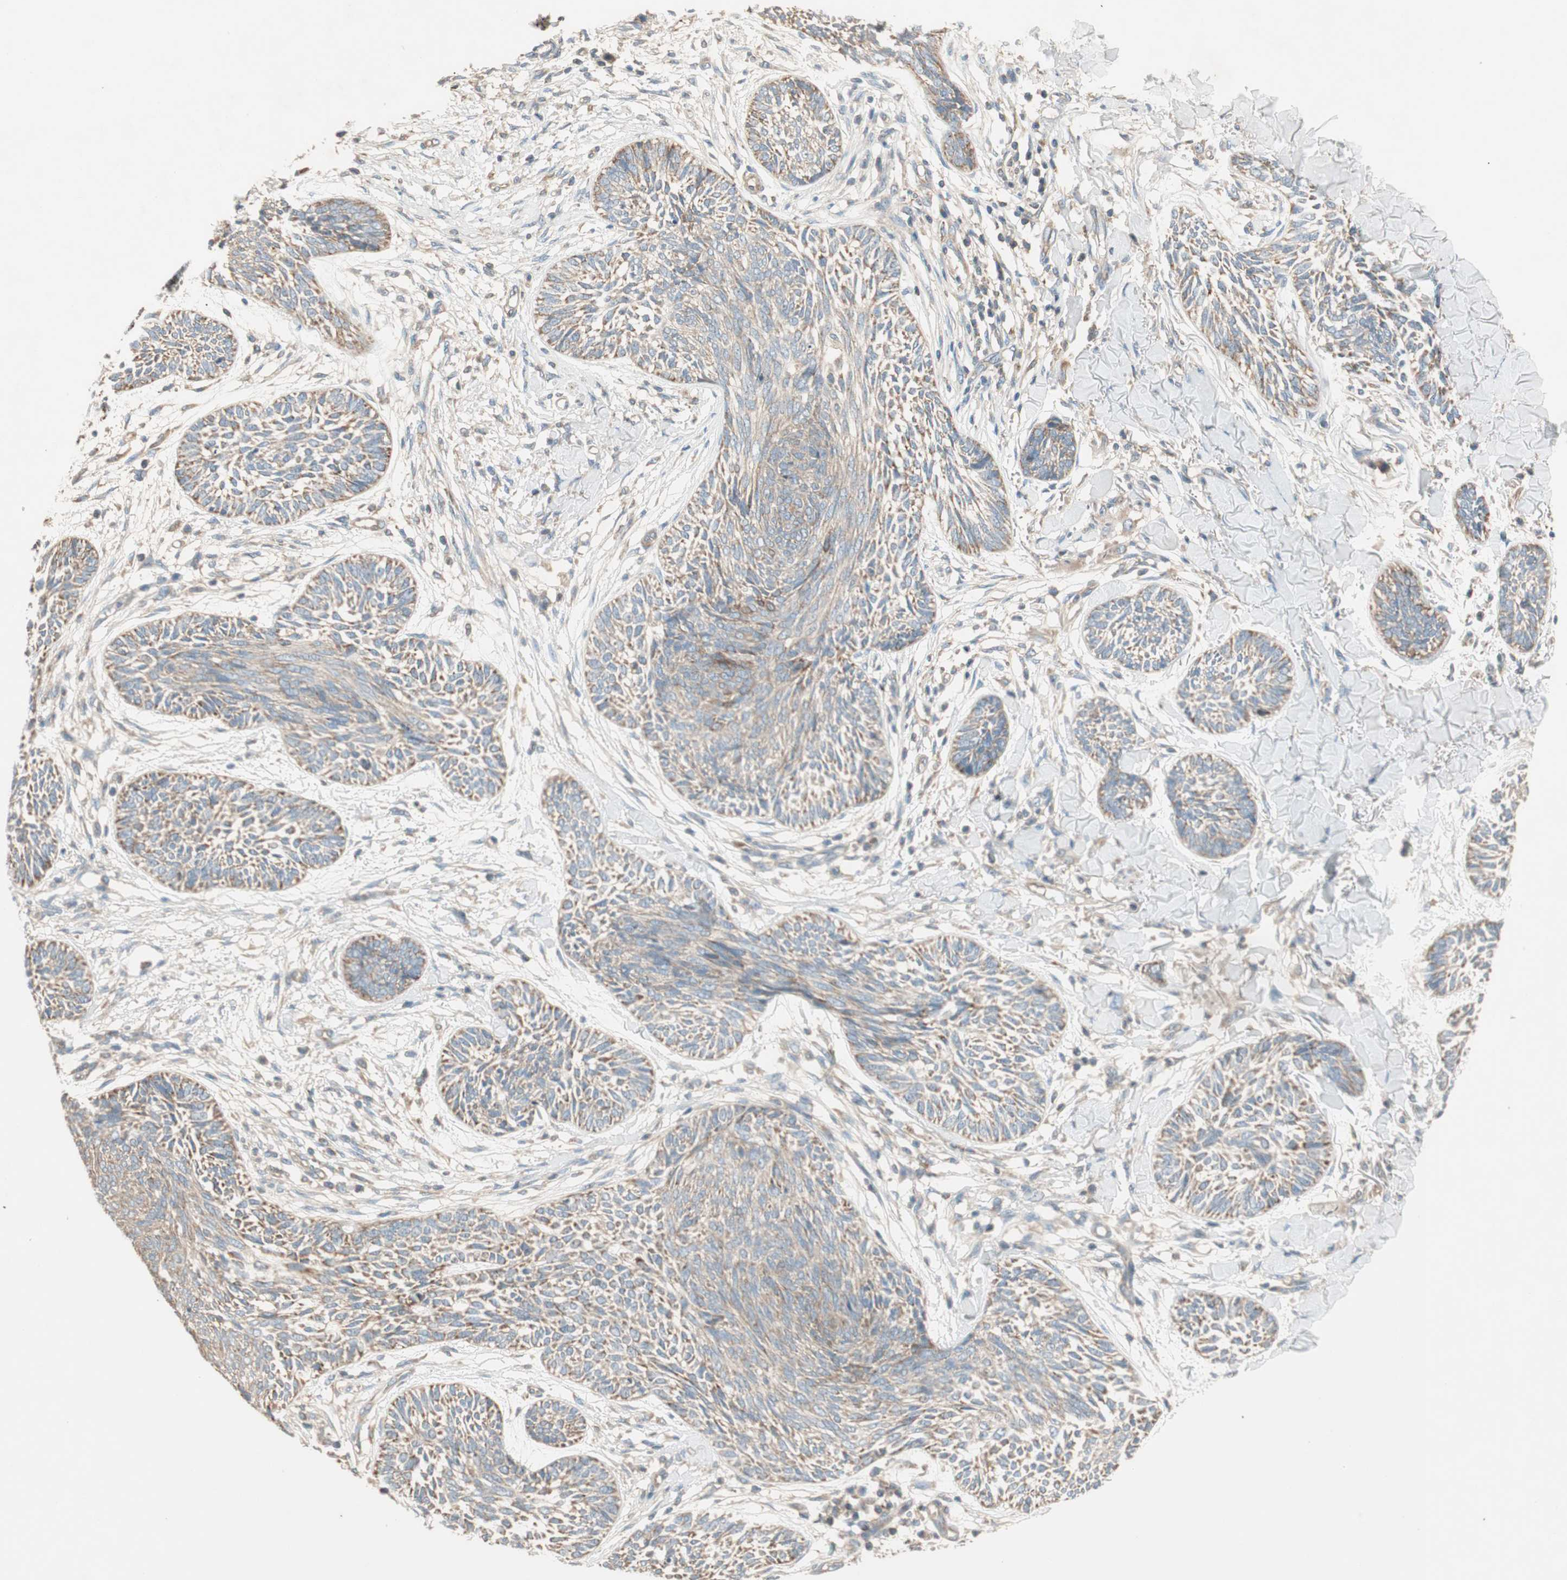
{"staining": {"intensity": "moderate", "quantity": ">75%", "location": "cytoplasmic/membranous"}, "tissue": "skin cancer", "cell_type": "Tumor cells", "image_type": "cancer", "snomed": [{"axis": "morphology", "description": "Papilloma, NOS"}, {"axis": "morphology", "description": "Basal cell carcinoma"}, {"axis": "topography", "description": "Skin"}], "caption": "Immunohistochemical staining of basal cell carcinoma (skin) demonstrates medium levels of moderate cytoplasmic/membranous staining in about >75% of tumor cells.", "gene": "CC2D1A", "patient": {"sex": "male", "age": 87}}